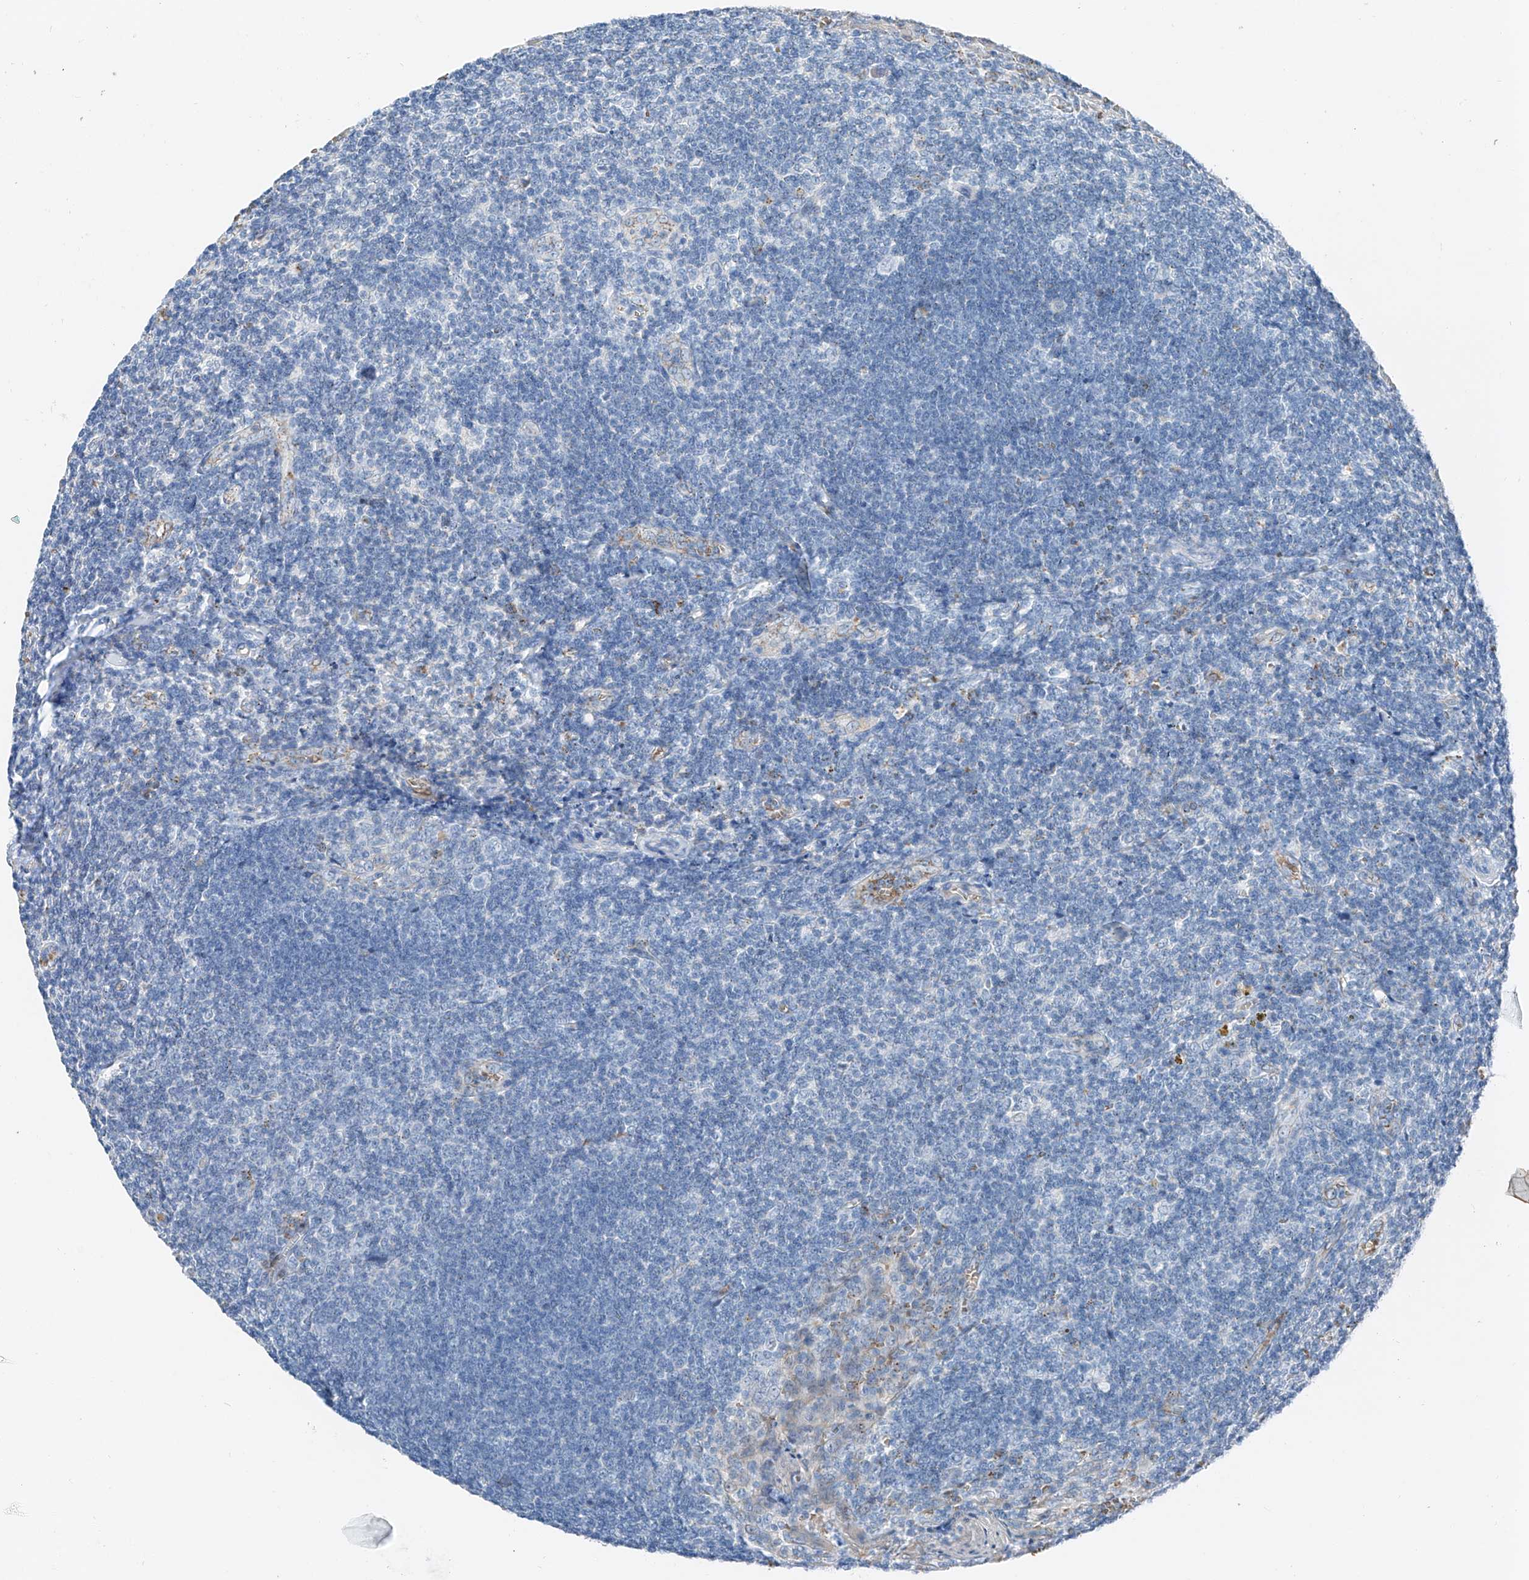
{"staining": {"intensity": "negative", "quantity": "none", "location": "none"}, "tissue": "tonsil", "cell_type": "Germinal center cells", "image_type": "normal", "snomed": [{"axis": "morphology", "description": "Normal tissue, NOS"}, {"axis": "topography", "description": "Tonsil"}], "caption": "DAB (3,3'-diaminobenzidine) immunohistochemical staining of benign tonsil reveals no significant expression in germinal center cells. The staining is performed using DAB brown chromogen with nuclei counter-stained in using hematoxylin.", "gene": "PRSS23", "patient": {"sex": "male", "age": 27}}